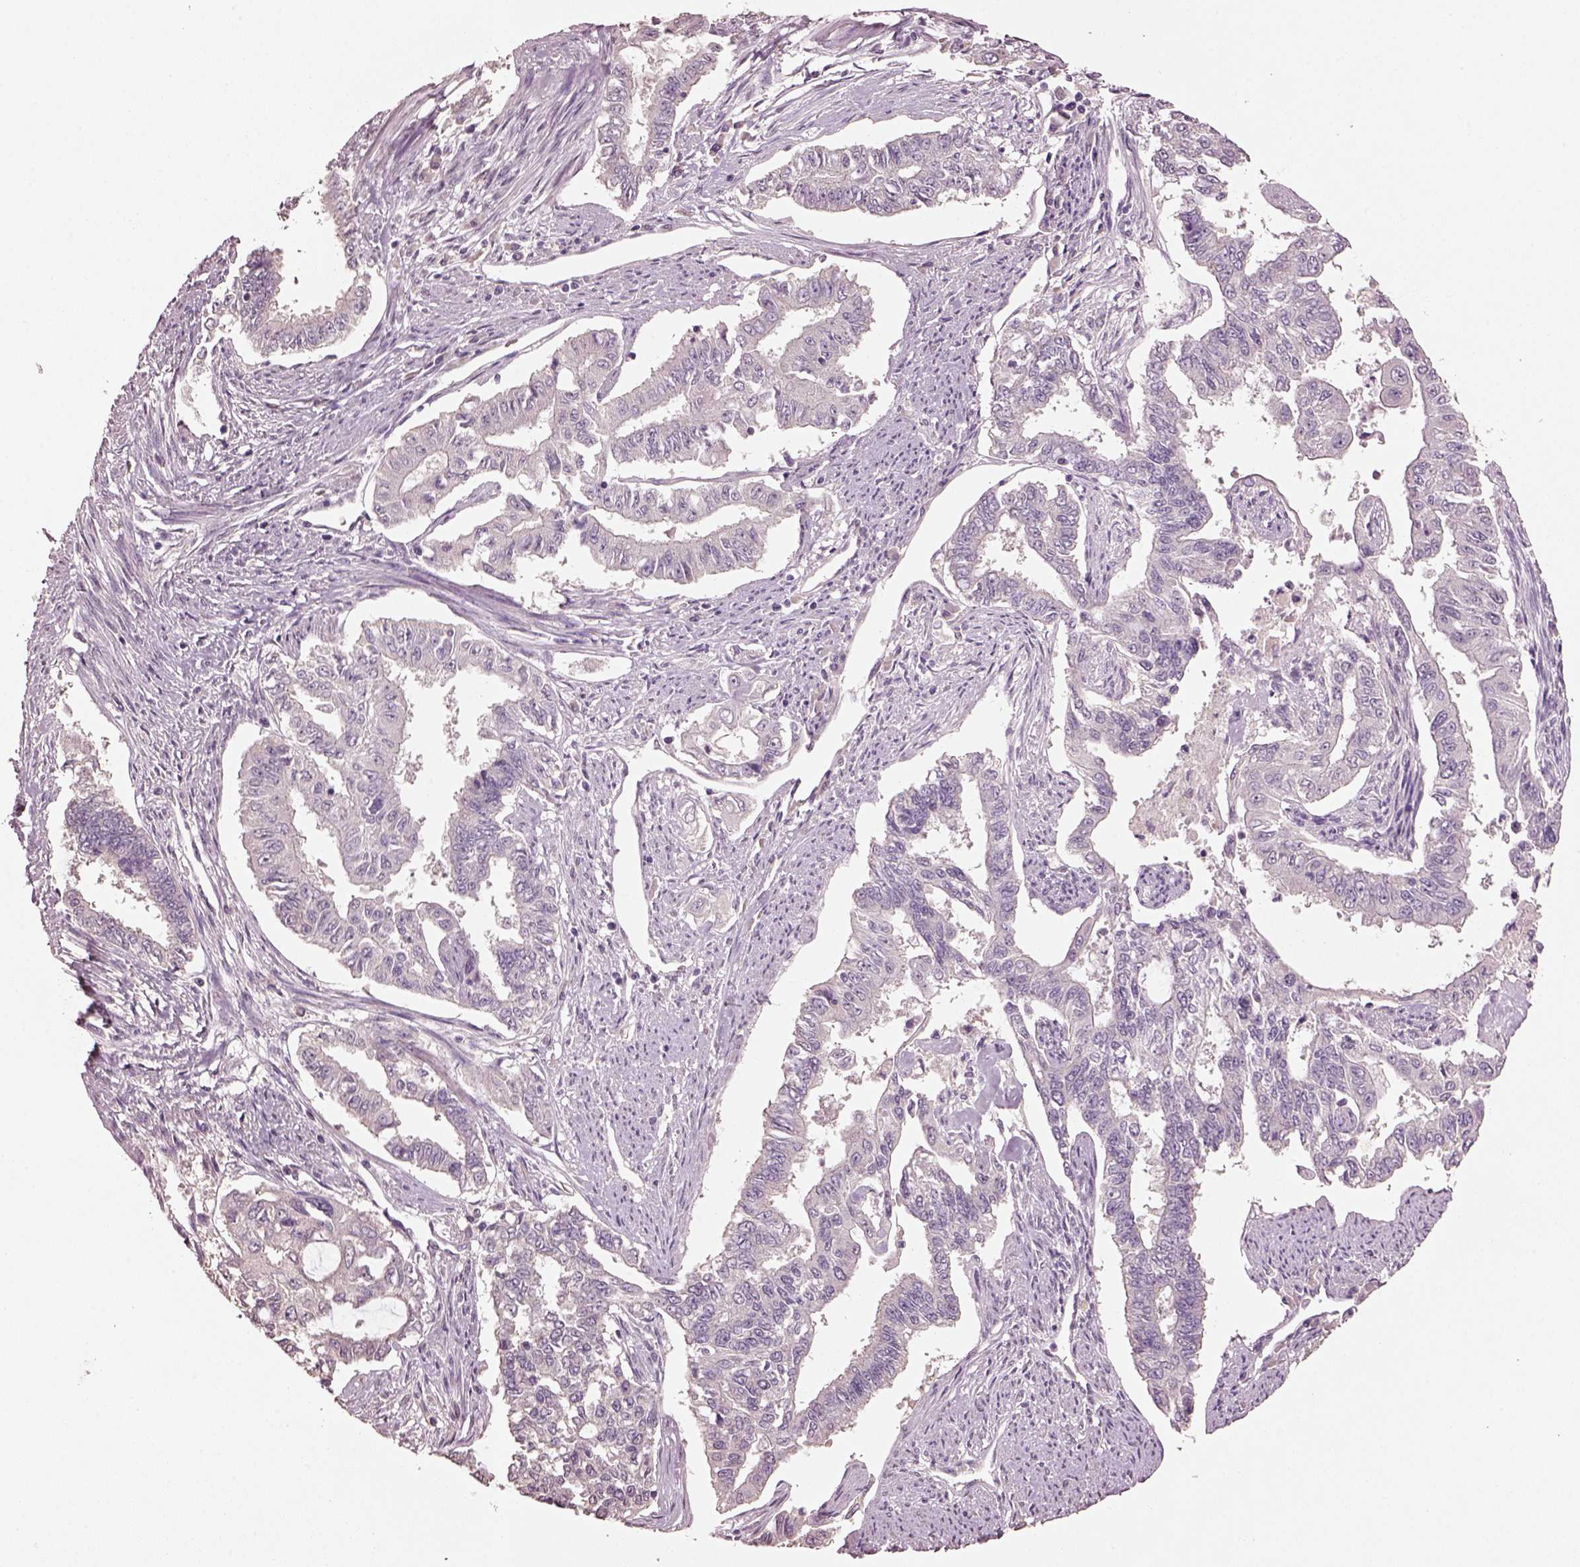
{"staining": {"intensity": "negative", "quantity": "none", "location": "none"}, "tissue": "endometrial cancer", "cell_type": "Tumor cells", "image_type": "cancer", "snomed": [{"axis": "morphology", "description": "Adenocarcinoma, NOS"}, {"axis": "topography", "description": "Uterus"}], "caption": "A photomicrograph of endometrial adenocarcinoma stained for a protein exhibits no brown staining in tumor cells.", "gene": "KCNIP3", "patient": {"sex": "female", "age": 59}}